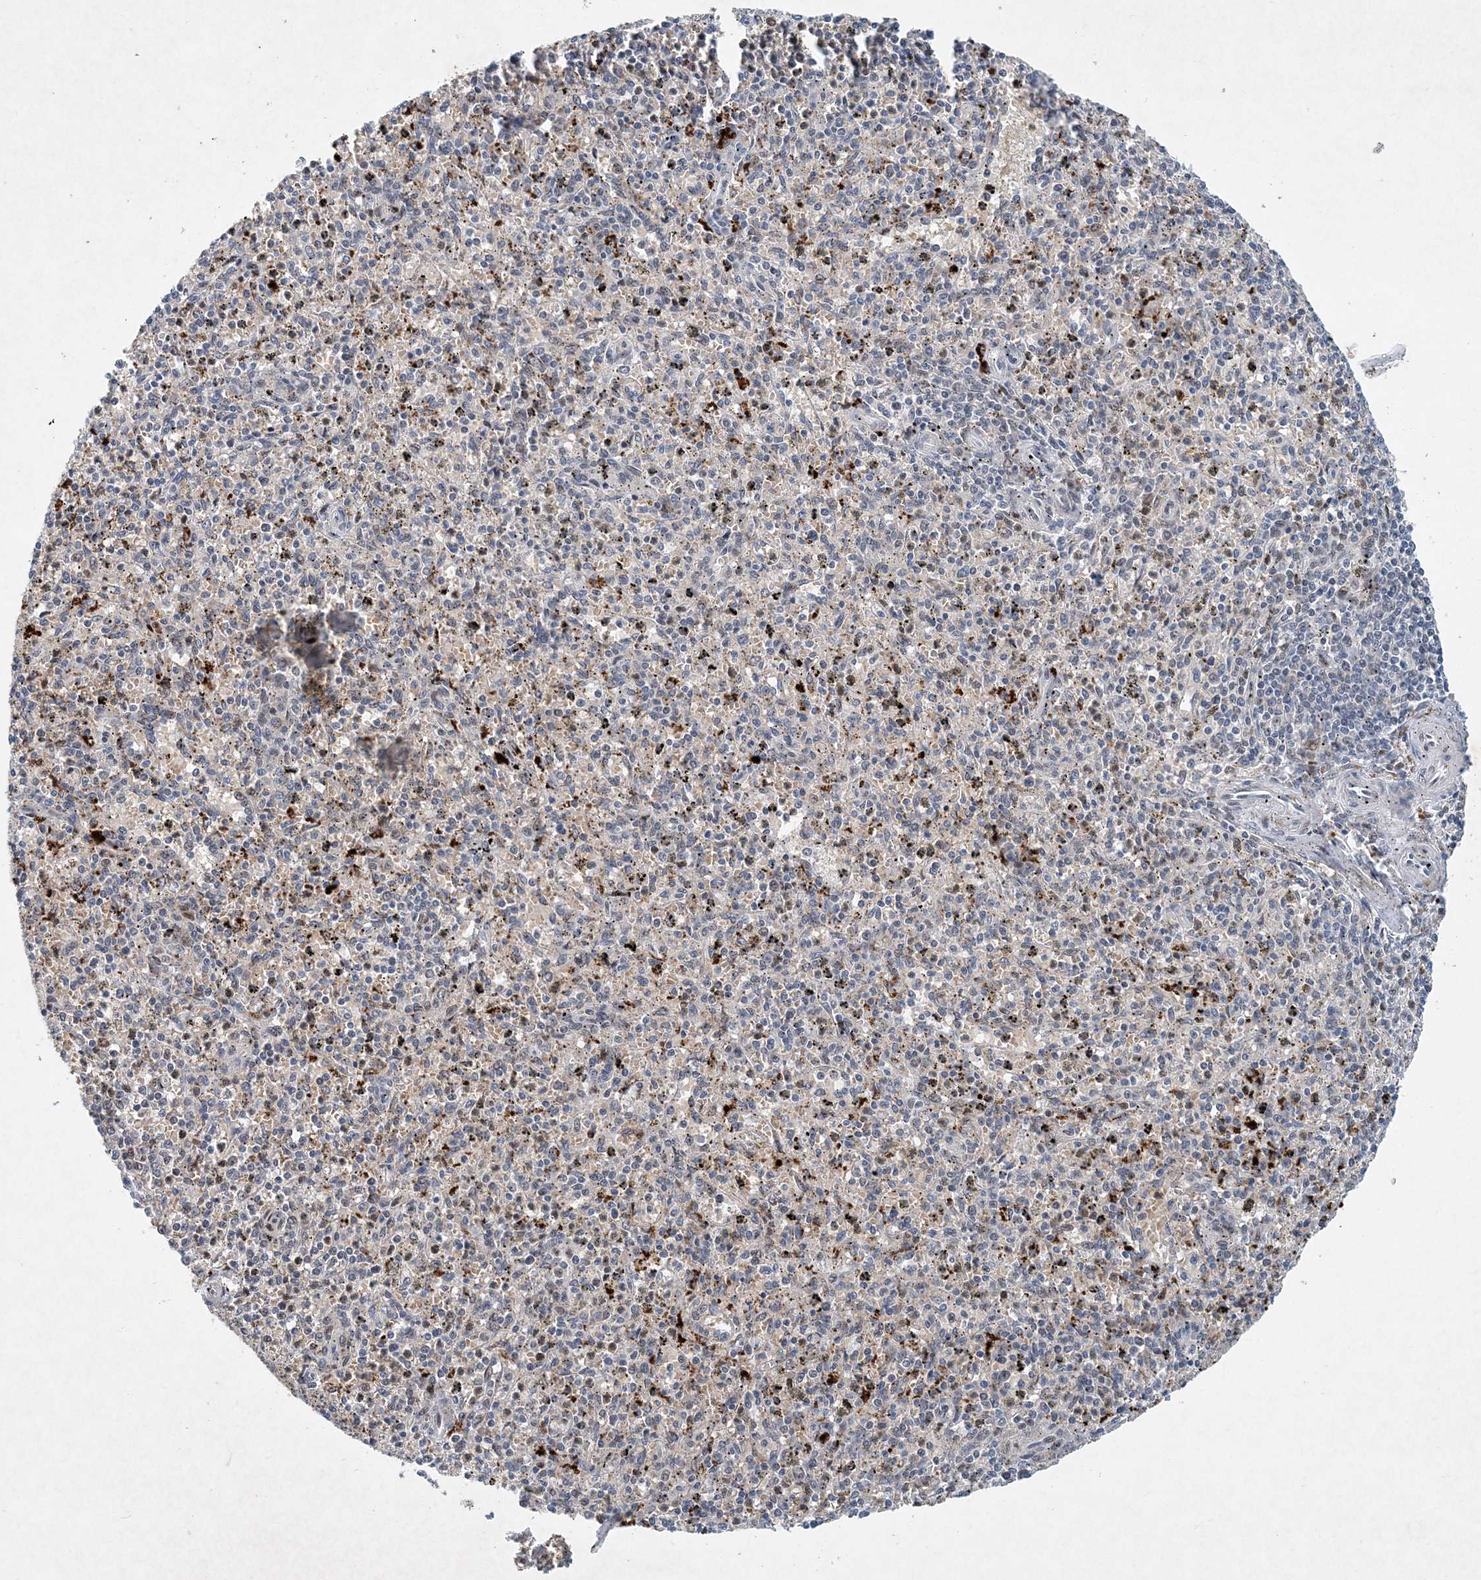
{"staining": {"intensity": "negative", "quantity": "none", "location": "none"}, "tissue": "spleen", "cell_type": "Cells in red pulp", "image_type": "normal", "snomed": [{"axis": "morphology", "description": "Normal tissue, NOS"}, {"axis": "topography", "description": "Spleen"}], "caption": "The micrograph displays no staining of cells in red pulp in normal spleen.", "gene": "KPNA4", "patient": {"sex": "male", "age": 72}}